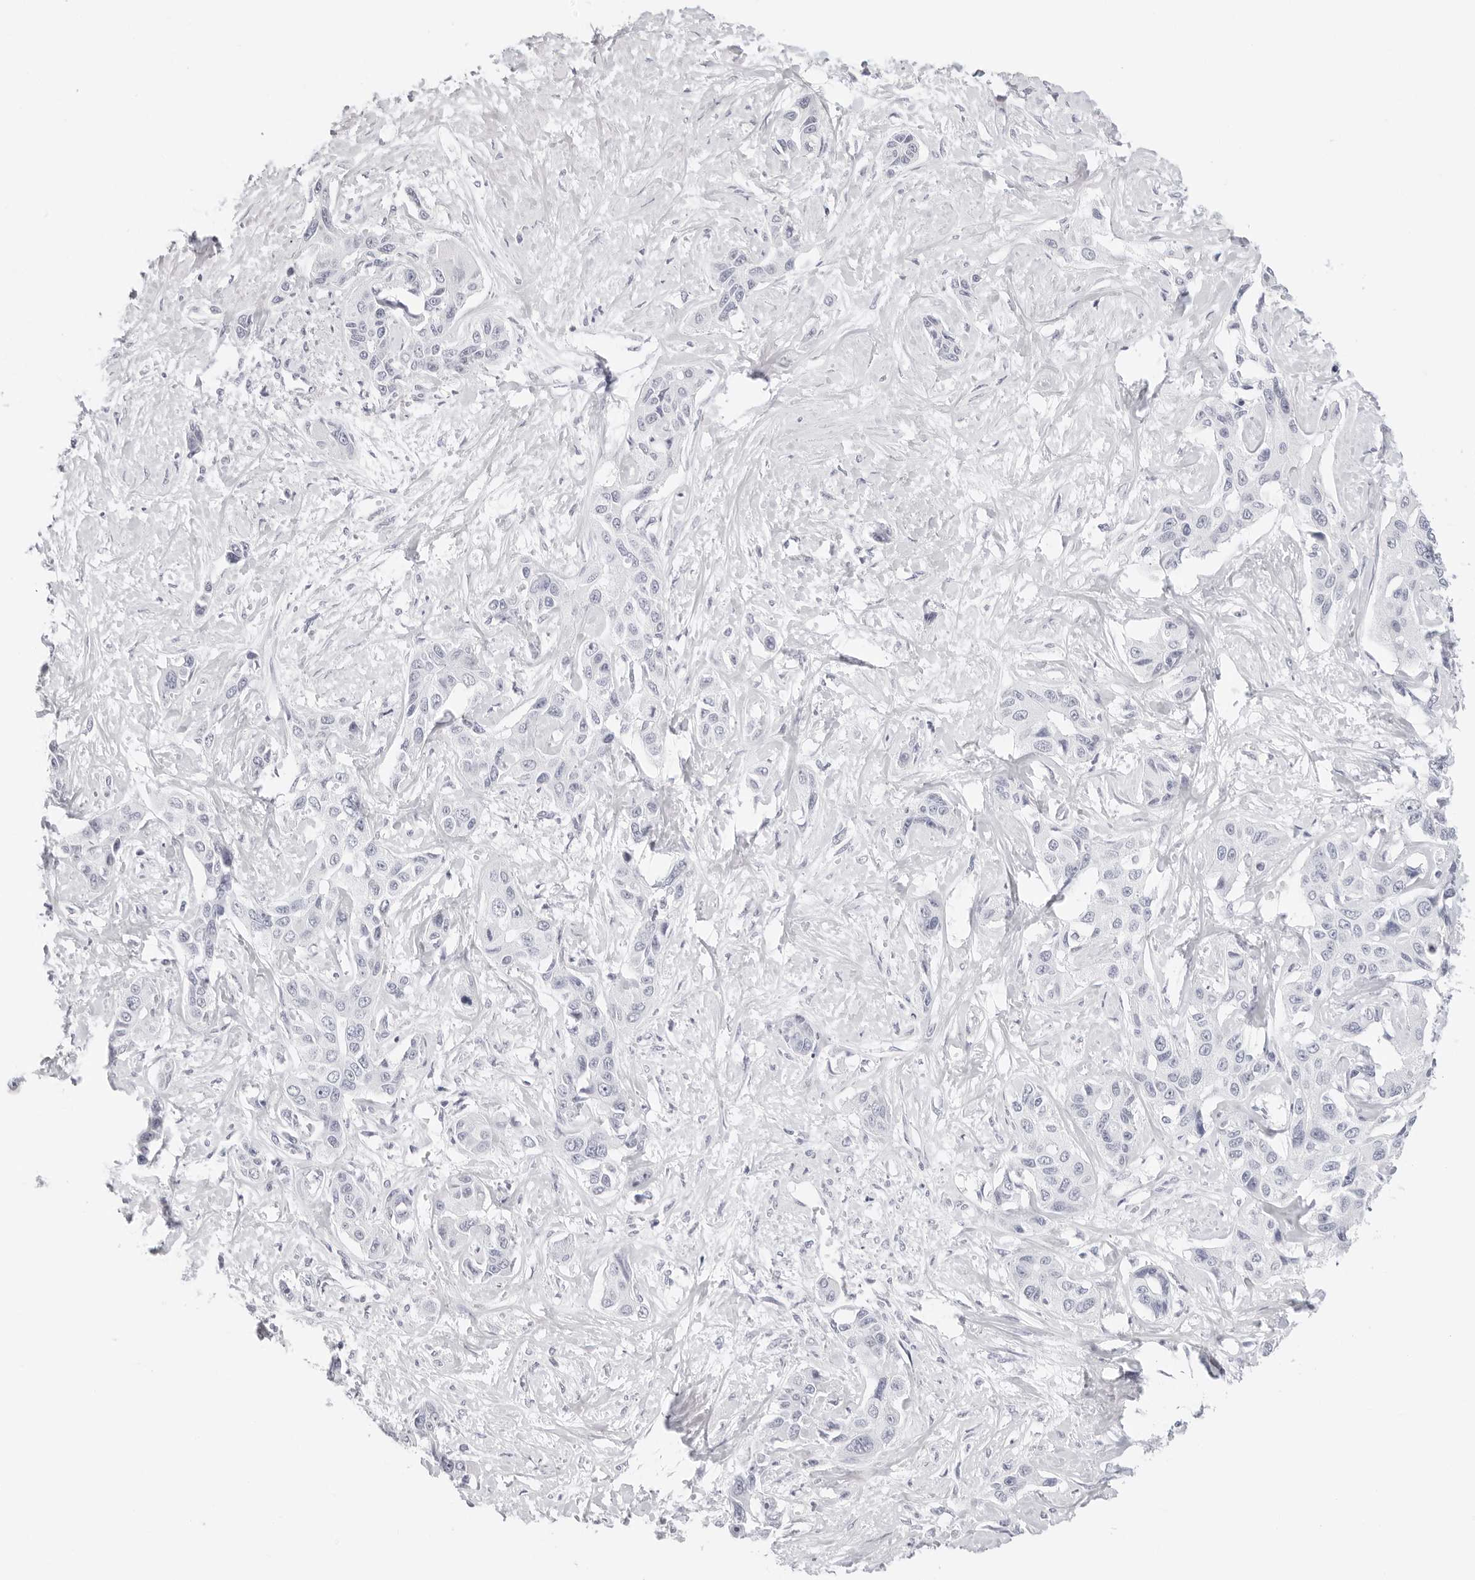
{"staining": {"intensity": "negative", "quantity": "none", "location": "none"}, "tissue": "liver cancer", "cell_type": "Tumor cells", "image_type": "cancer", "snomed": [{"axis": "morphology", "description": "Cholangiocarcinoma"}, {"axis": "topography", "description": "Liver"}], "caption": "The micrograph demonstrates no significant expression in tumor cells of liver cancer (cholangiocarcinoma).", "gene": "AGMAT", "patient": {"sex": "male", "age": 59}}